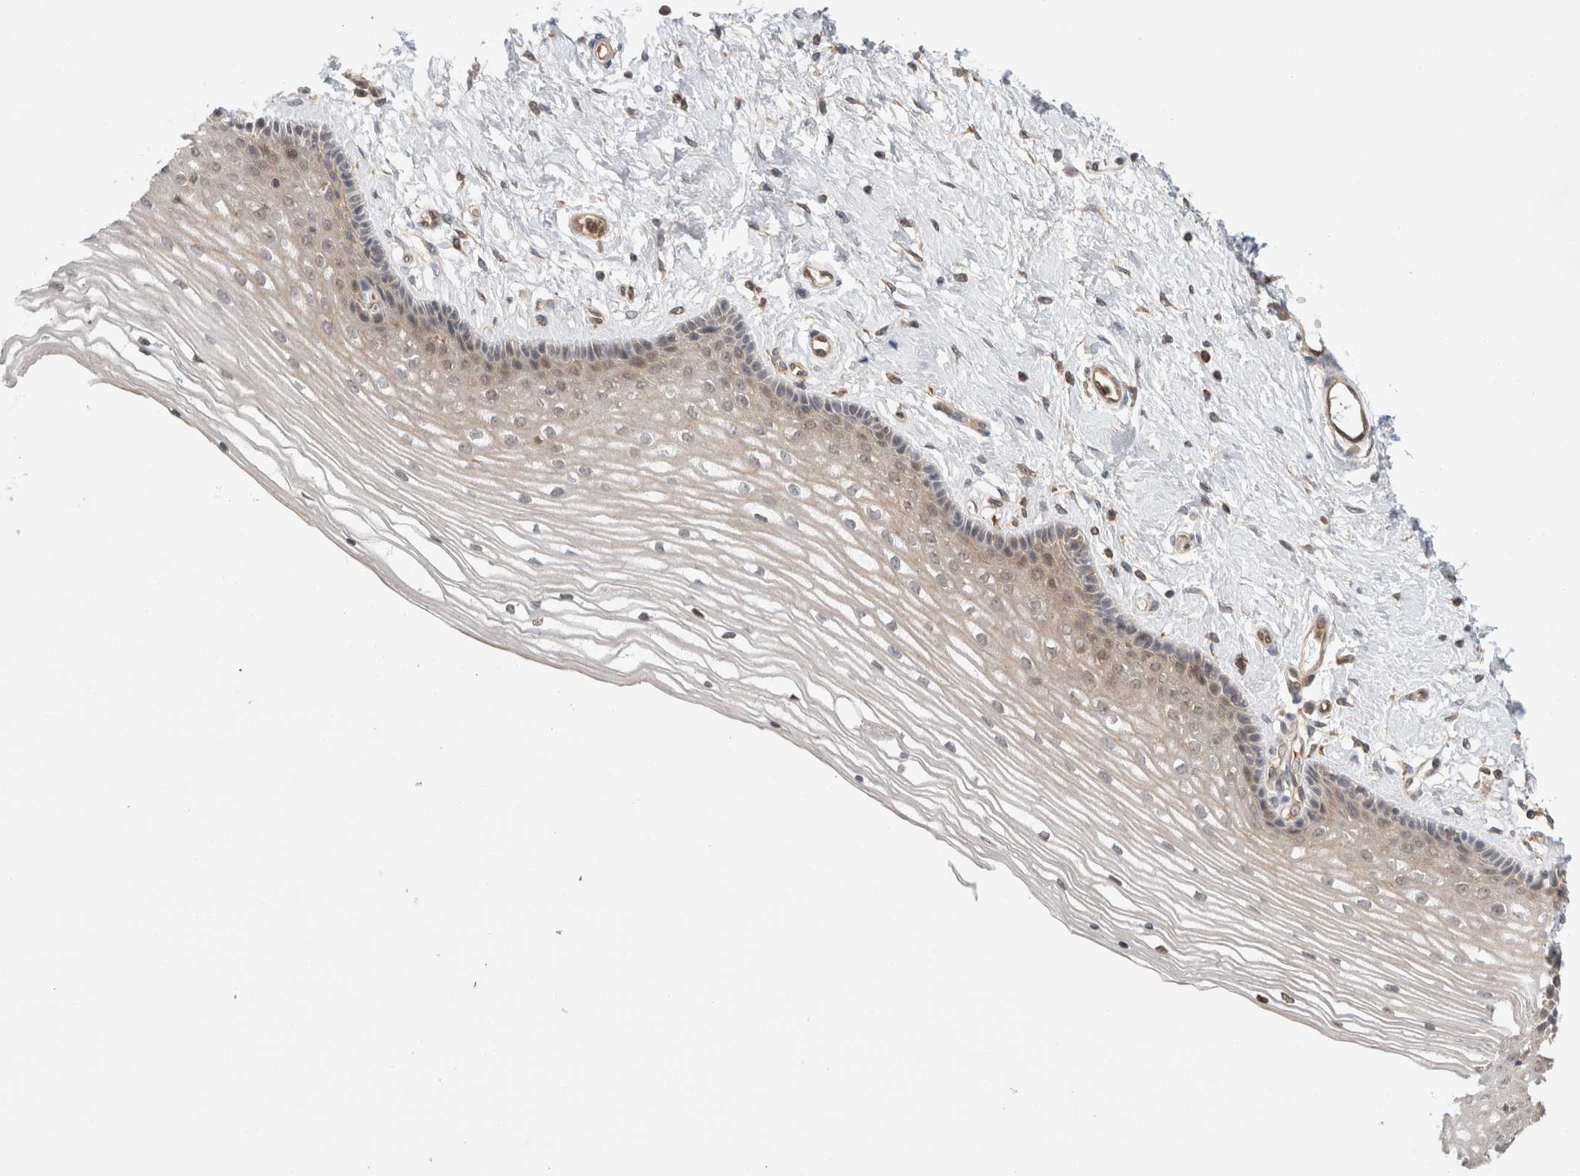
{"staining": {"intensity": "moderate", "quantity": "<25%", "location": "cytoplasmic/membranous"}, "tissue": "vagina", "cell_type": "Squamous epithelial cells", "image_type": "normal", "snomed": [{"axis": "morphology", "description": "Normal tissue, NOS"}, {"axis": "topography", "description": "Vagina"}], "caption": "Protein staining by IHC shows moderate cytoplasmic/membranous staining in approximately <25% of squamous epithelial cells in benign vagina. The staining is performed using DAB brown chromogen to label protein expression. The nuclei are counter-stained blue using hematoxylin.", "gene": "NFKB1", "patient": {"sex": "female", "age": 46}}